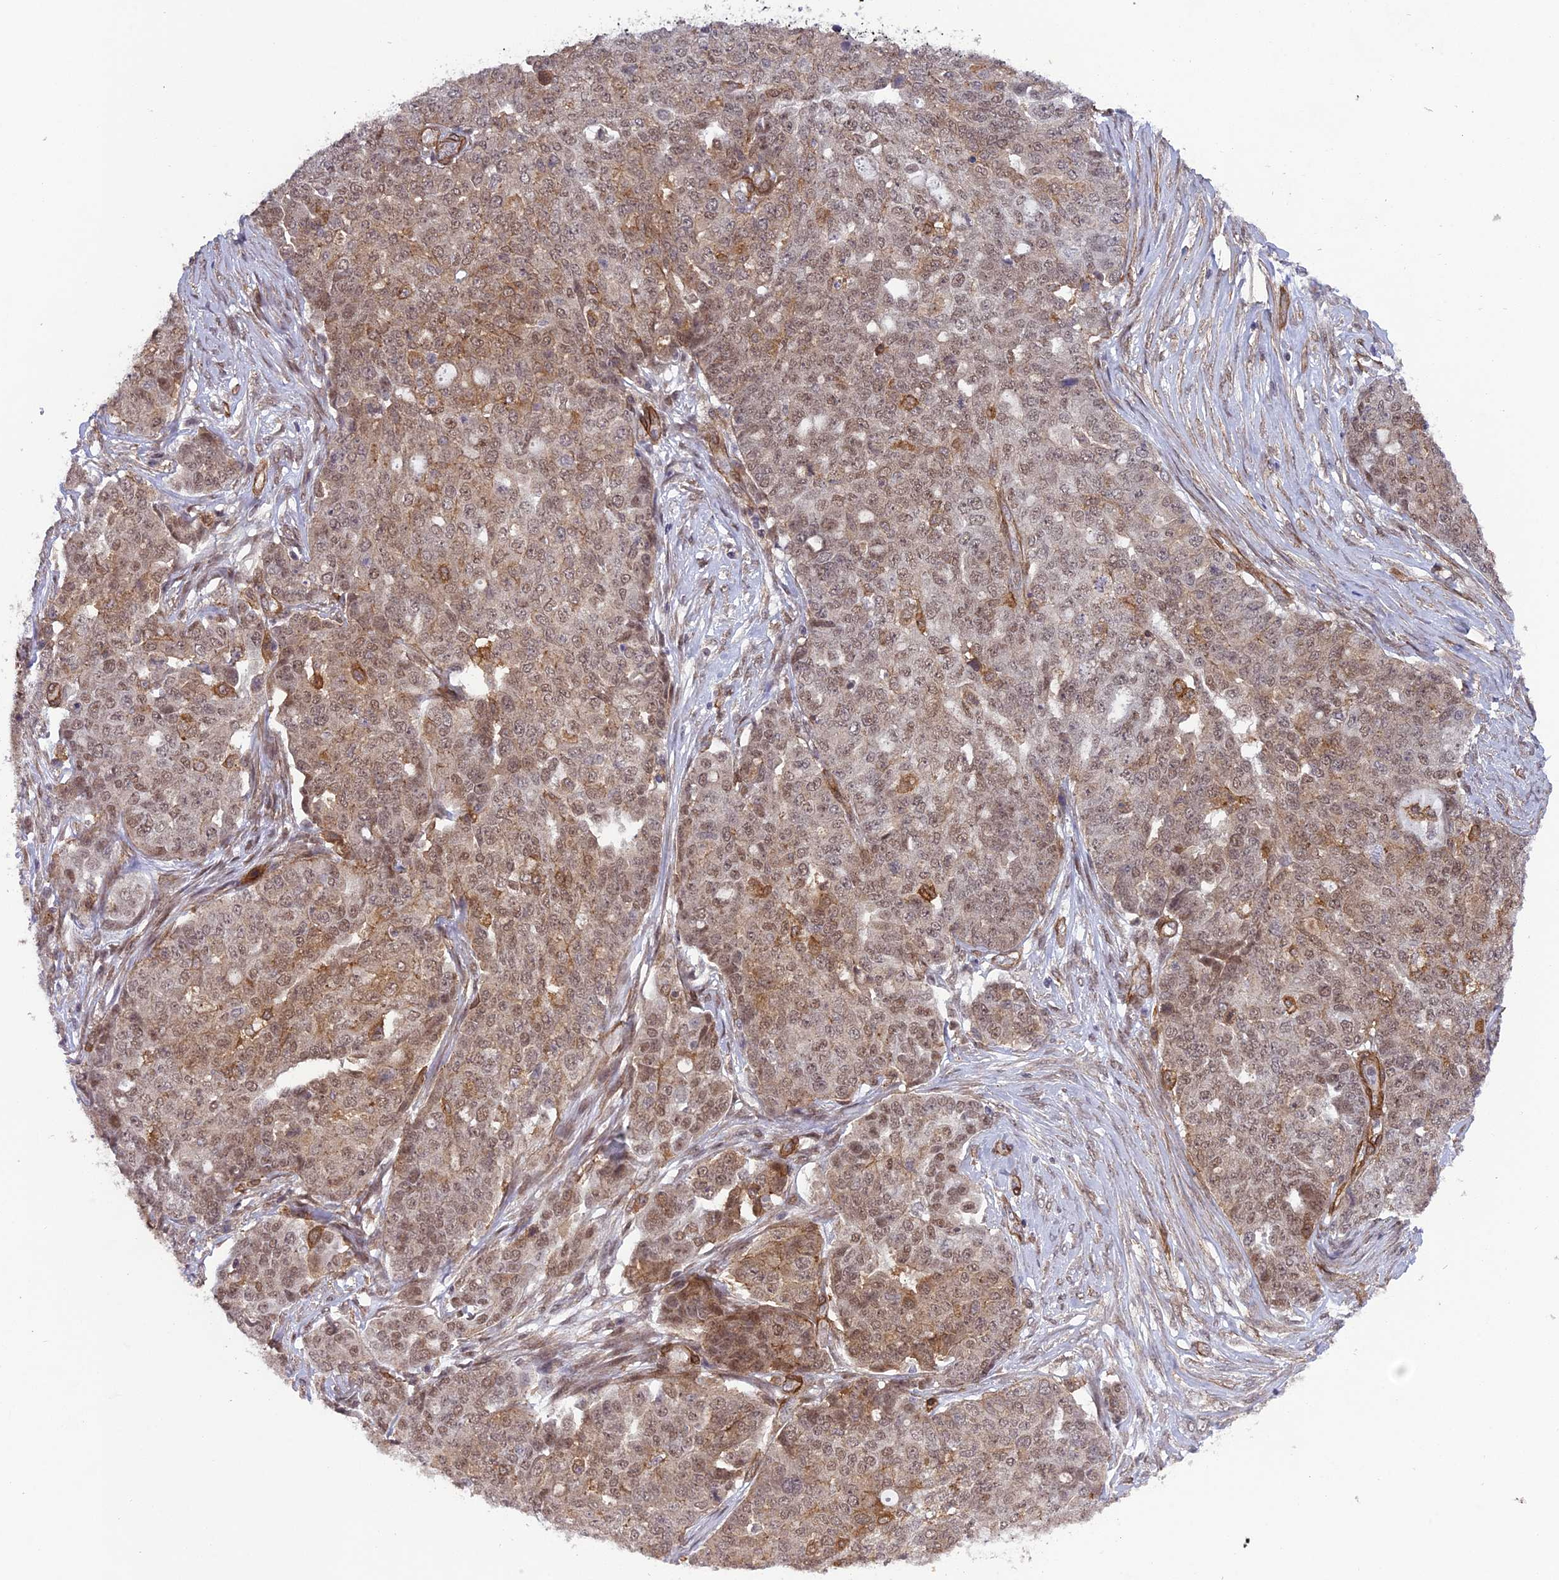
{"staining": {"intensity": "weak", "quantity": ">75%", "location": "cytoplasmic/membranous,nuclear"}, "tissue": "ovarian cancer", "cell_type": "Tumor cells", "image_type": "cancer", "snomed": [{"axis": "morphology", "description": "Cystadenocarcinoma, serous, NOS"}, {"axis": "topography", "description": "Soft tissue"}, {"axis": "topography", "description": "Ovary"}], "caption": "Ovarian serous cystadenocarcinoma was stained to show a protein in brown. There is low levels of weak cytoplasmic/membranous and nuclear positivity in approximately >75% of tumor cells.", "gene": "TNS1", "patient": {"sex": "female", "age": 57}}